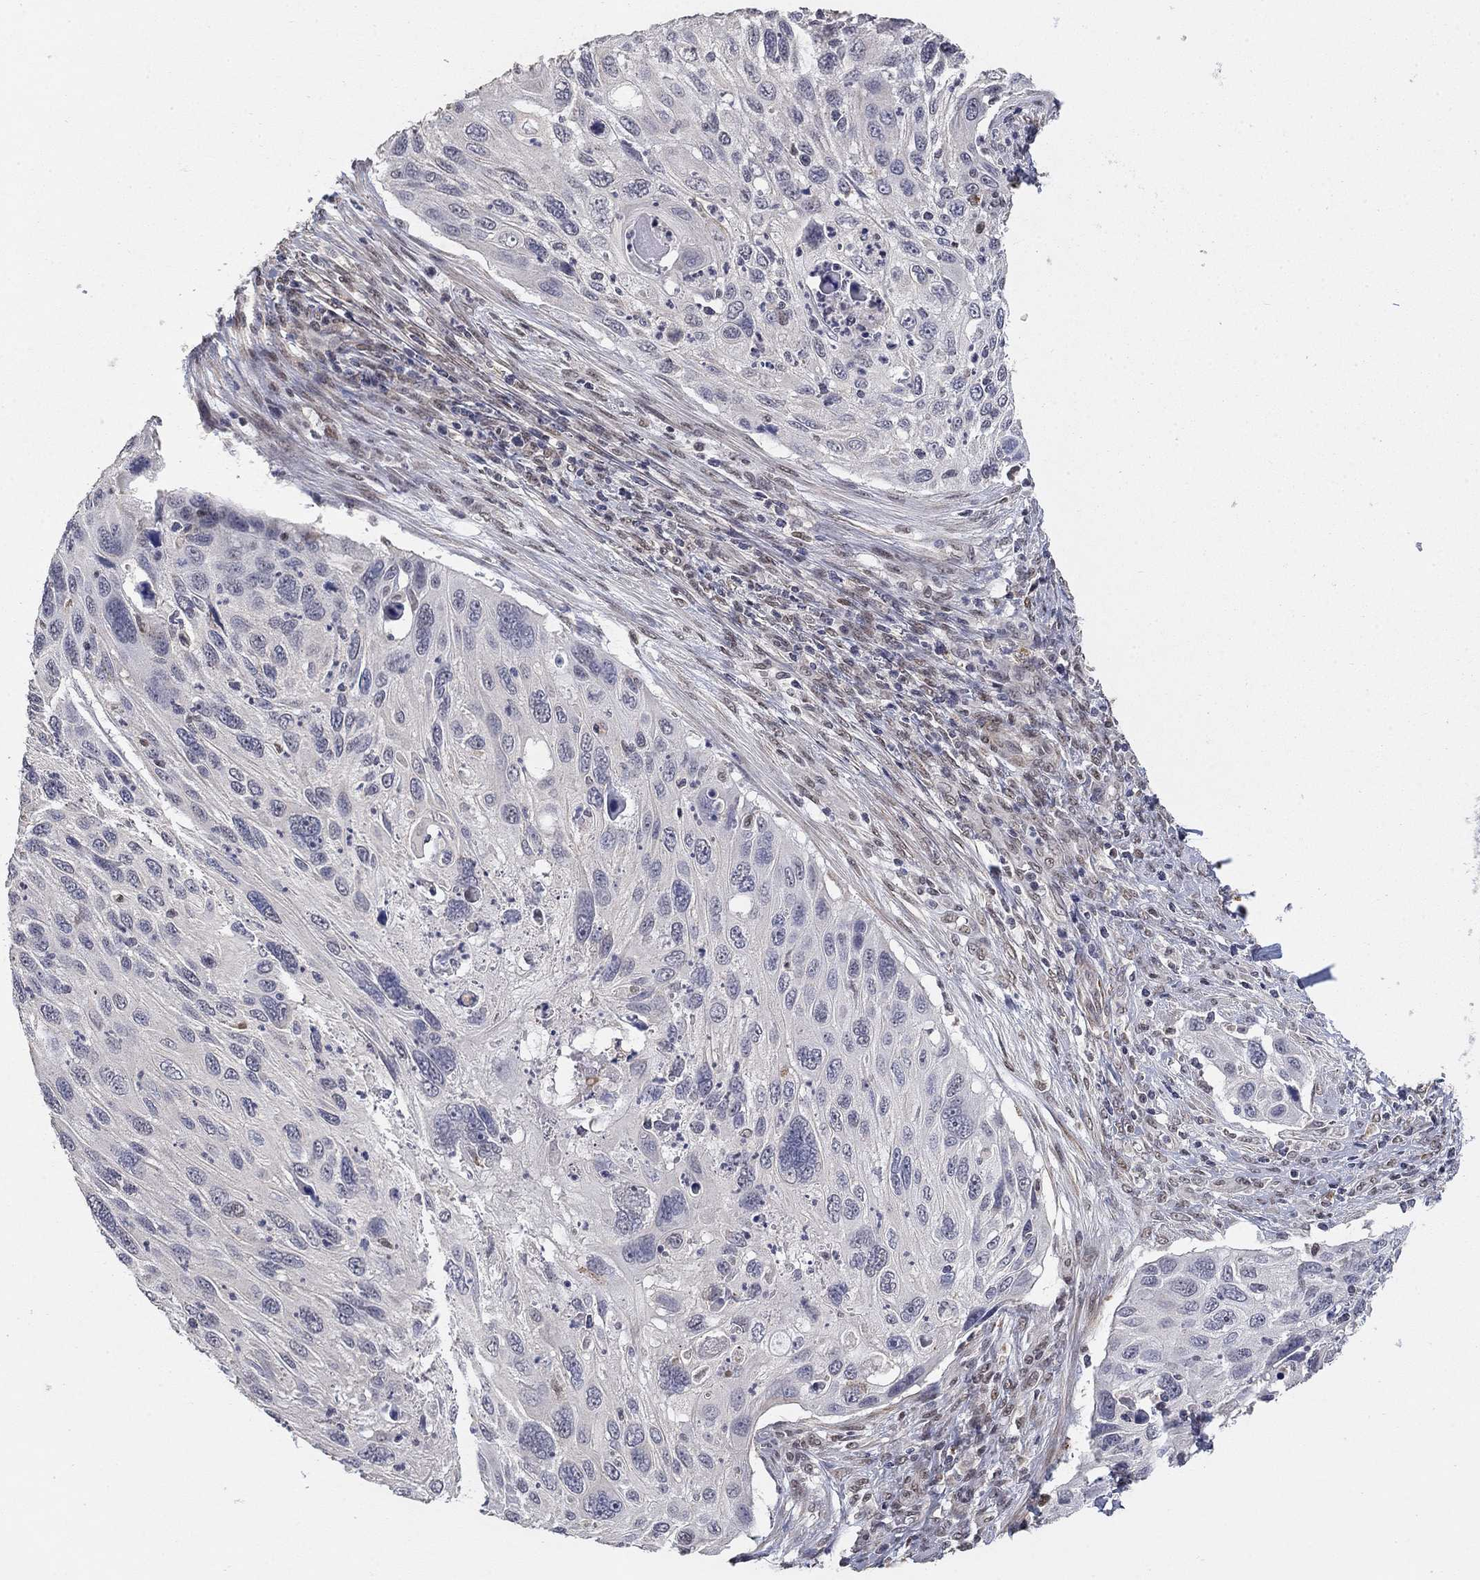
{"staining": {"intensity": "negative", "quantity": "none", "location": "none"}, "tissue": "cervical cancer", "cell_type": "Tumor cells", "image_type": "cancer", "snomed": [{"axis": "morphology", "description": "Squamous cell carcinoma, NOS"}, {"axis": "topography", "description": "Cervix"}], "caption": "A histopathology image of human cervical cancer (squamous cell carcinoma) is negative for staining in tumor cells.", "gene": "GRIA3", "patient": {"sex": "female", "age": 70}}